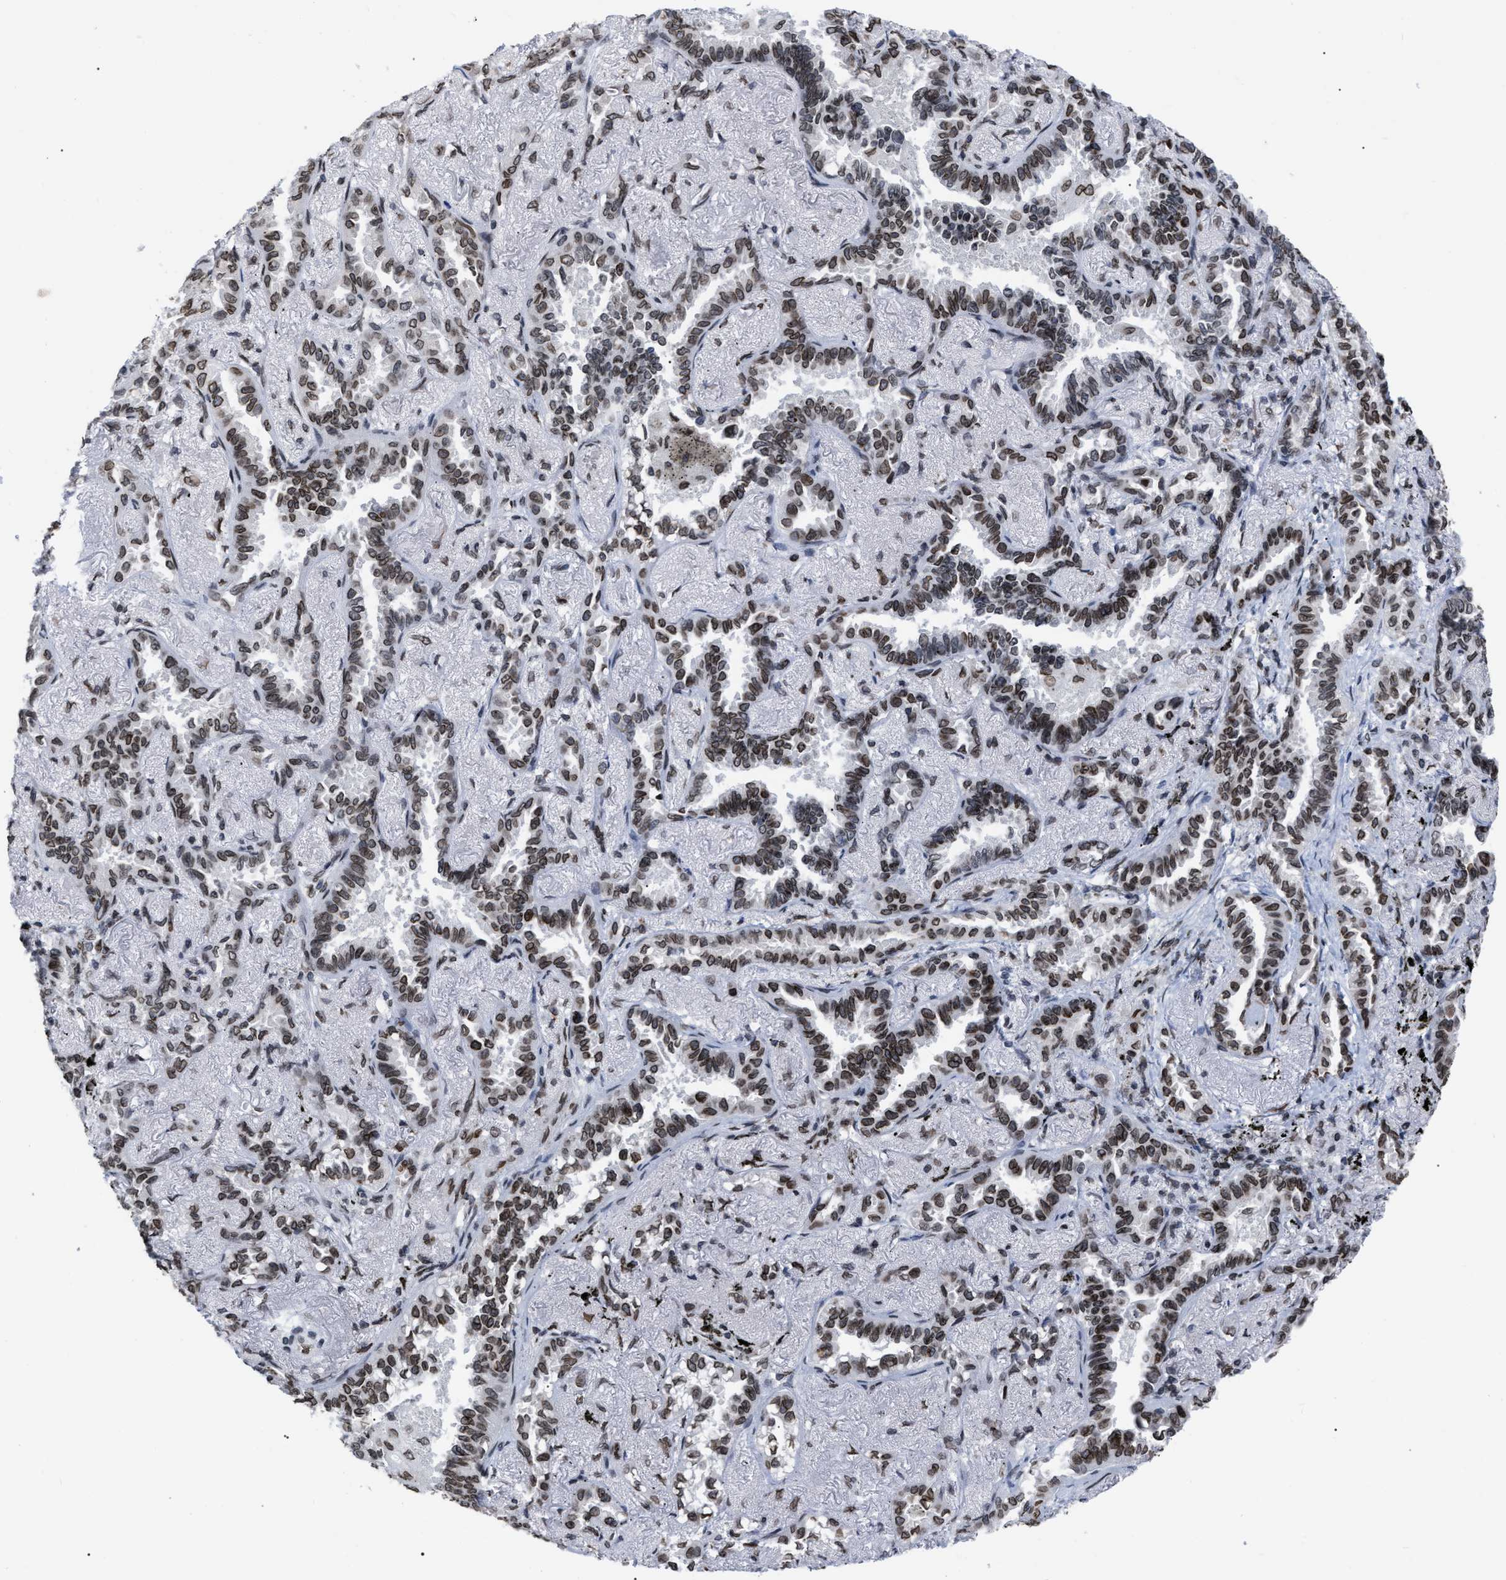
{"staining": {"intensity": "moderate", "quantity": ">75%", "location": "cytoplasmic/membranous,nuclear"}, "tissue": "lung cancer", "cell_type": "Tumor cells", "image_type": "cancer", "snomed": [{"axis": "morphology", "description": "Adenocarcinoma, NOS"}, {"axis": "topography", "description": "Lung"}], "caption": "Immunohistochemical staining of lung adenocarcinoma demonstrates medium levels of moderate cytoplasmic/membranous and nuclear protein staining in approximately >75% of tumor cells.", "gene": "TPR", "patient": {"sex": "male", "age": 59}}